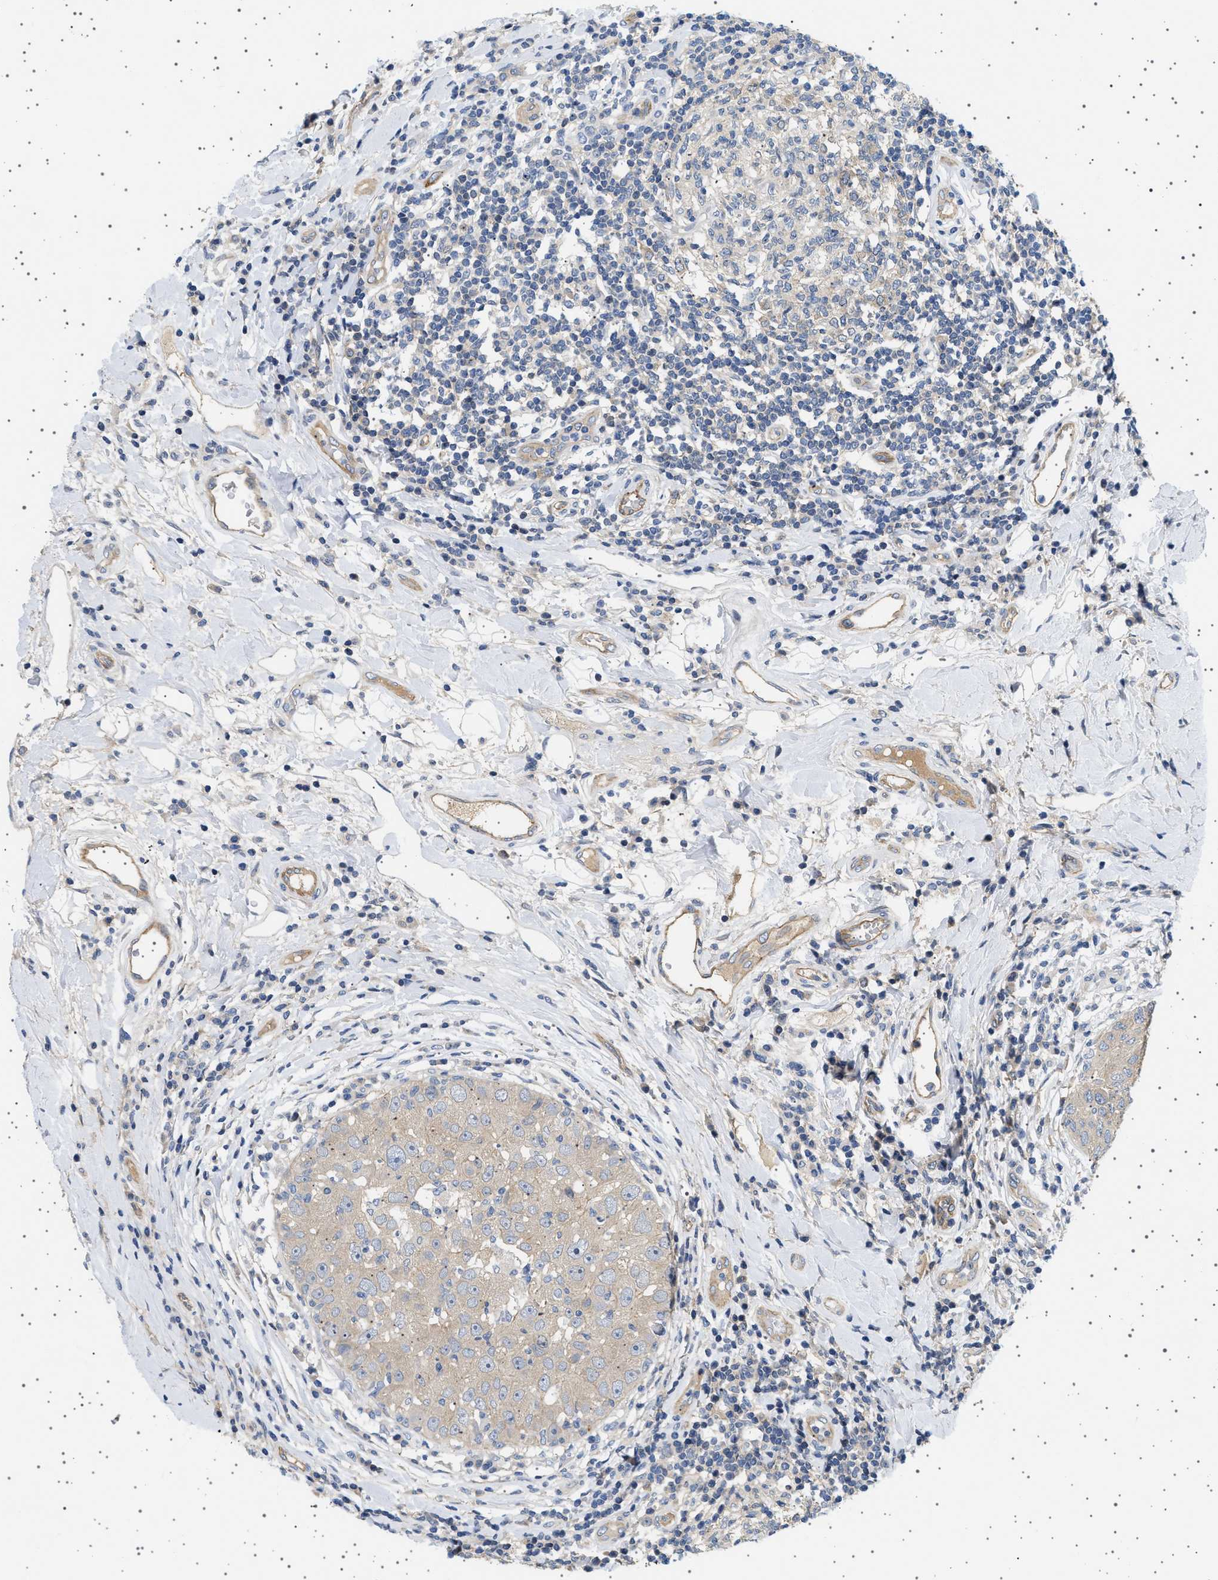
{"staining": {"intensity": "weak", "quantity": "25%-75%", "location": "cytoplasmic/membranous"}, "tissue": "breast cancer", "cell_type": "Tumor cells", "image_type": "cancer", "snomed": [{"axis": "morphology", "description": "Duct carcinoma"}, {"axis": "topography", "description": "Breast"}], "caption": "Breast infiltrating ductal carcinoma tissue reveals weak cytoplasmic/membranous expression in approximately 25%-75% of tumor cells", "gene": "PLPP6", "patient": {"sex": "female", "age": 27}}